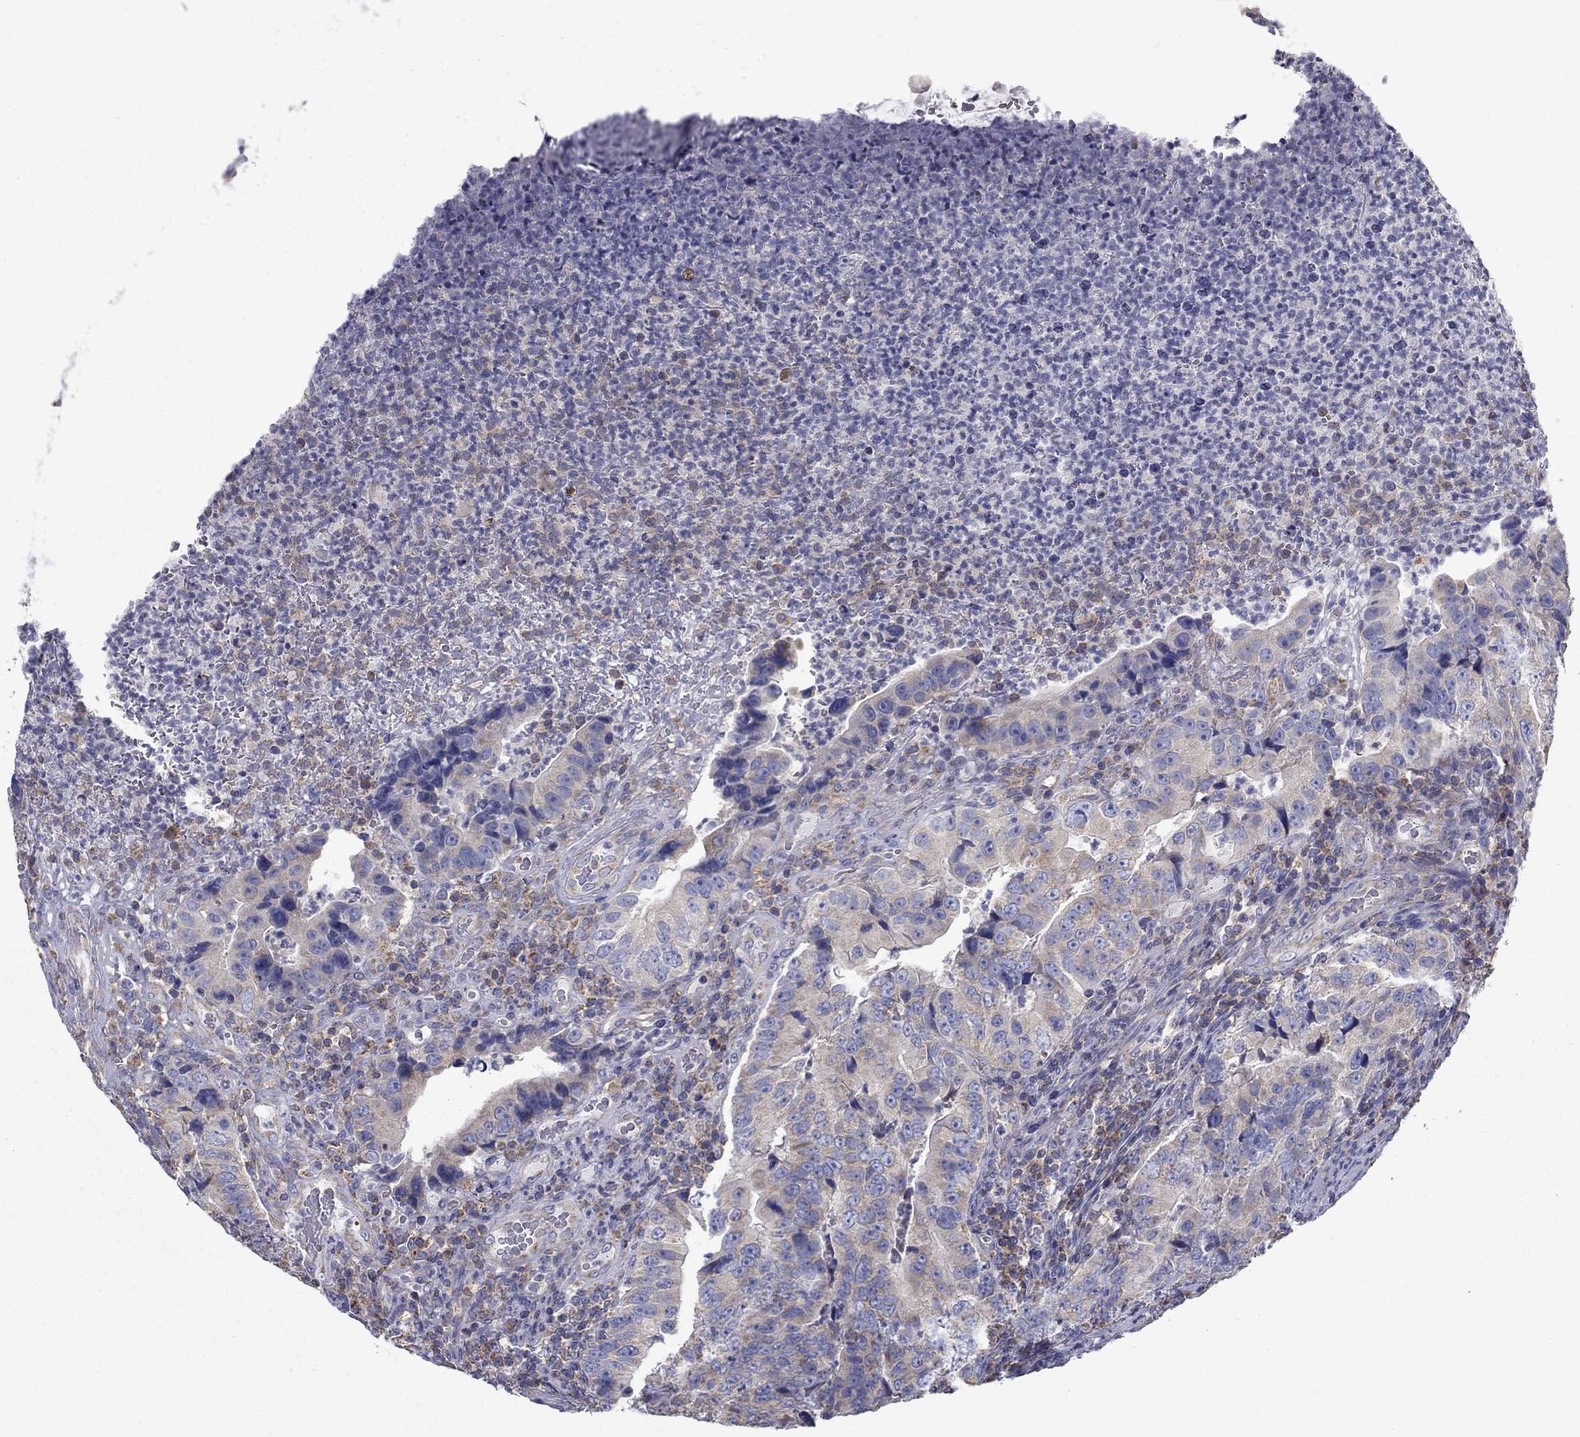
{"staining": {"intensity": "weak", "quantity": "25%-75%", "location": "cytoplasmic/membranous"}, "tissue": "colorectal cancer", "cell_type": "Tumor cells", "image_type": "cancer", "snomed": [{"axis": "morphology", "description": "Adenocarcinoma, NOS"}, {"axis": "topography", "description": "Colon"}], "caption": "This is a histology image of immunohistochemistry (IHC) staining of colorectal cancer (adenocarcinoma), which shows weak staining in the cytoplasmic/membranous of tumor cells.", "gene": "NME5", "patient": {"sex": "female", "age": 72}}